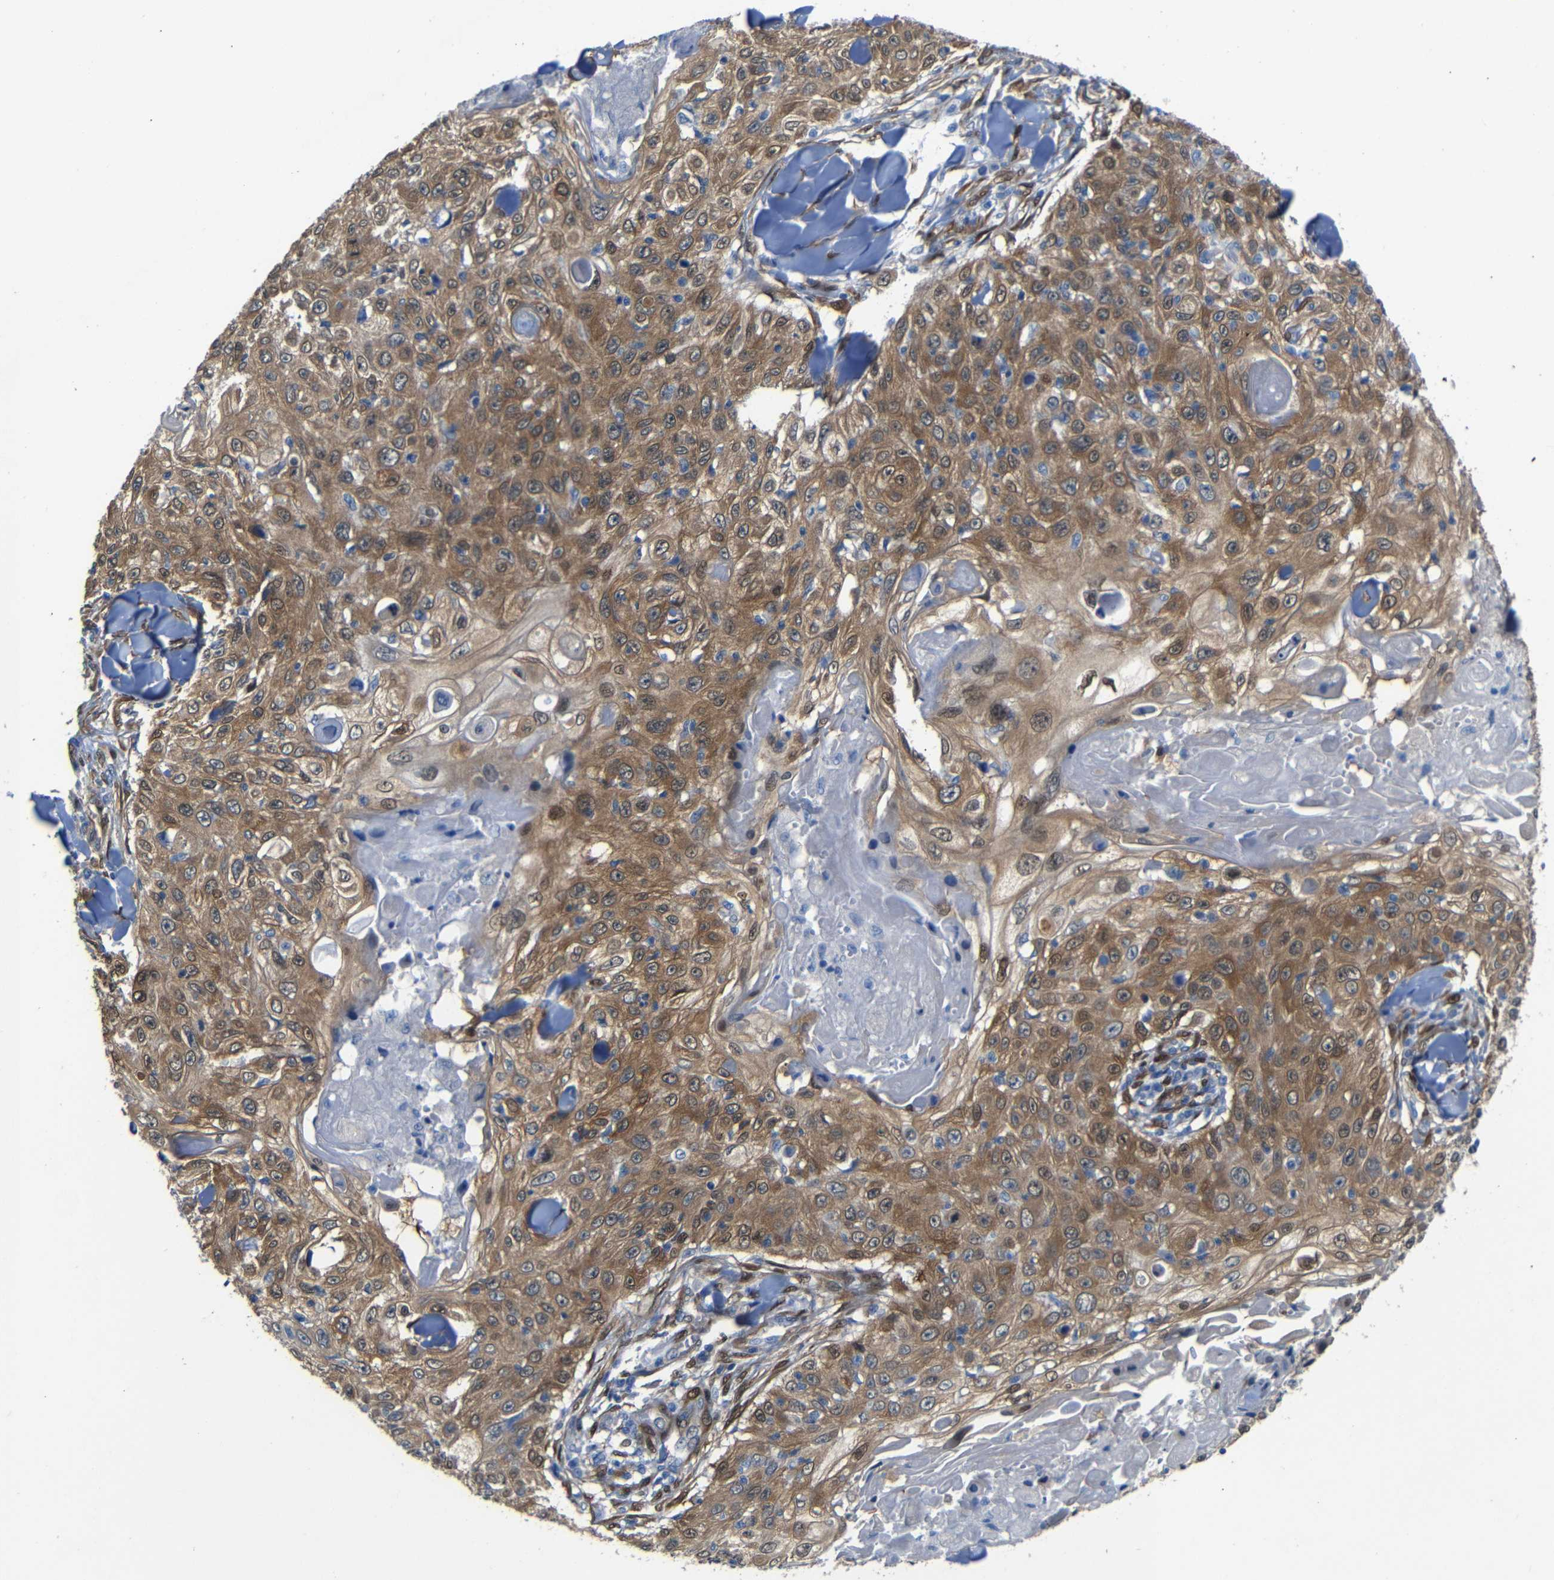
{"staining": {"intensity": "moderate", "quantity": ">75%", "location": "cytoplasmic/membranous,nuclear"}, "tissue": "skin cancer", "cell_type": "Tumor cells", "image_type": "cancer", "snomed": [{"axis": "morphology", "description": "Squamous cell carcinoma, NOS"}, {"axis": "topography", "description": "Skin"}], "caption": "The histopathology image displays immunohistochemical staining of skin cancer. There is moderate cytoplasmic/membranous and nuclear staining is identified in approximately >75% of tumor cells.", "gene": "YAP1", "patient": {"sex": "male", "age": 86}}